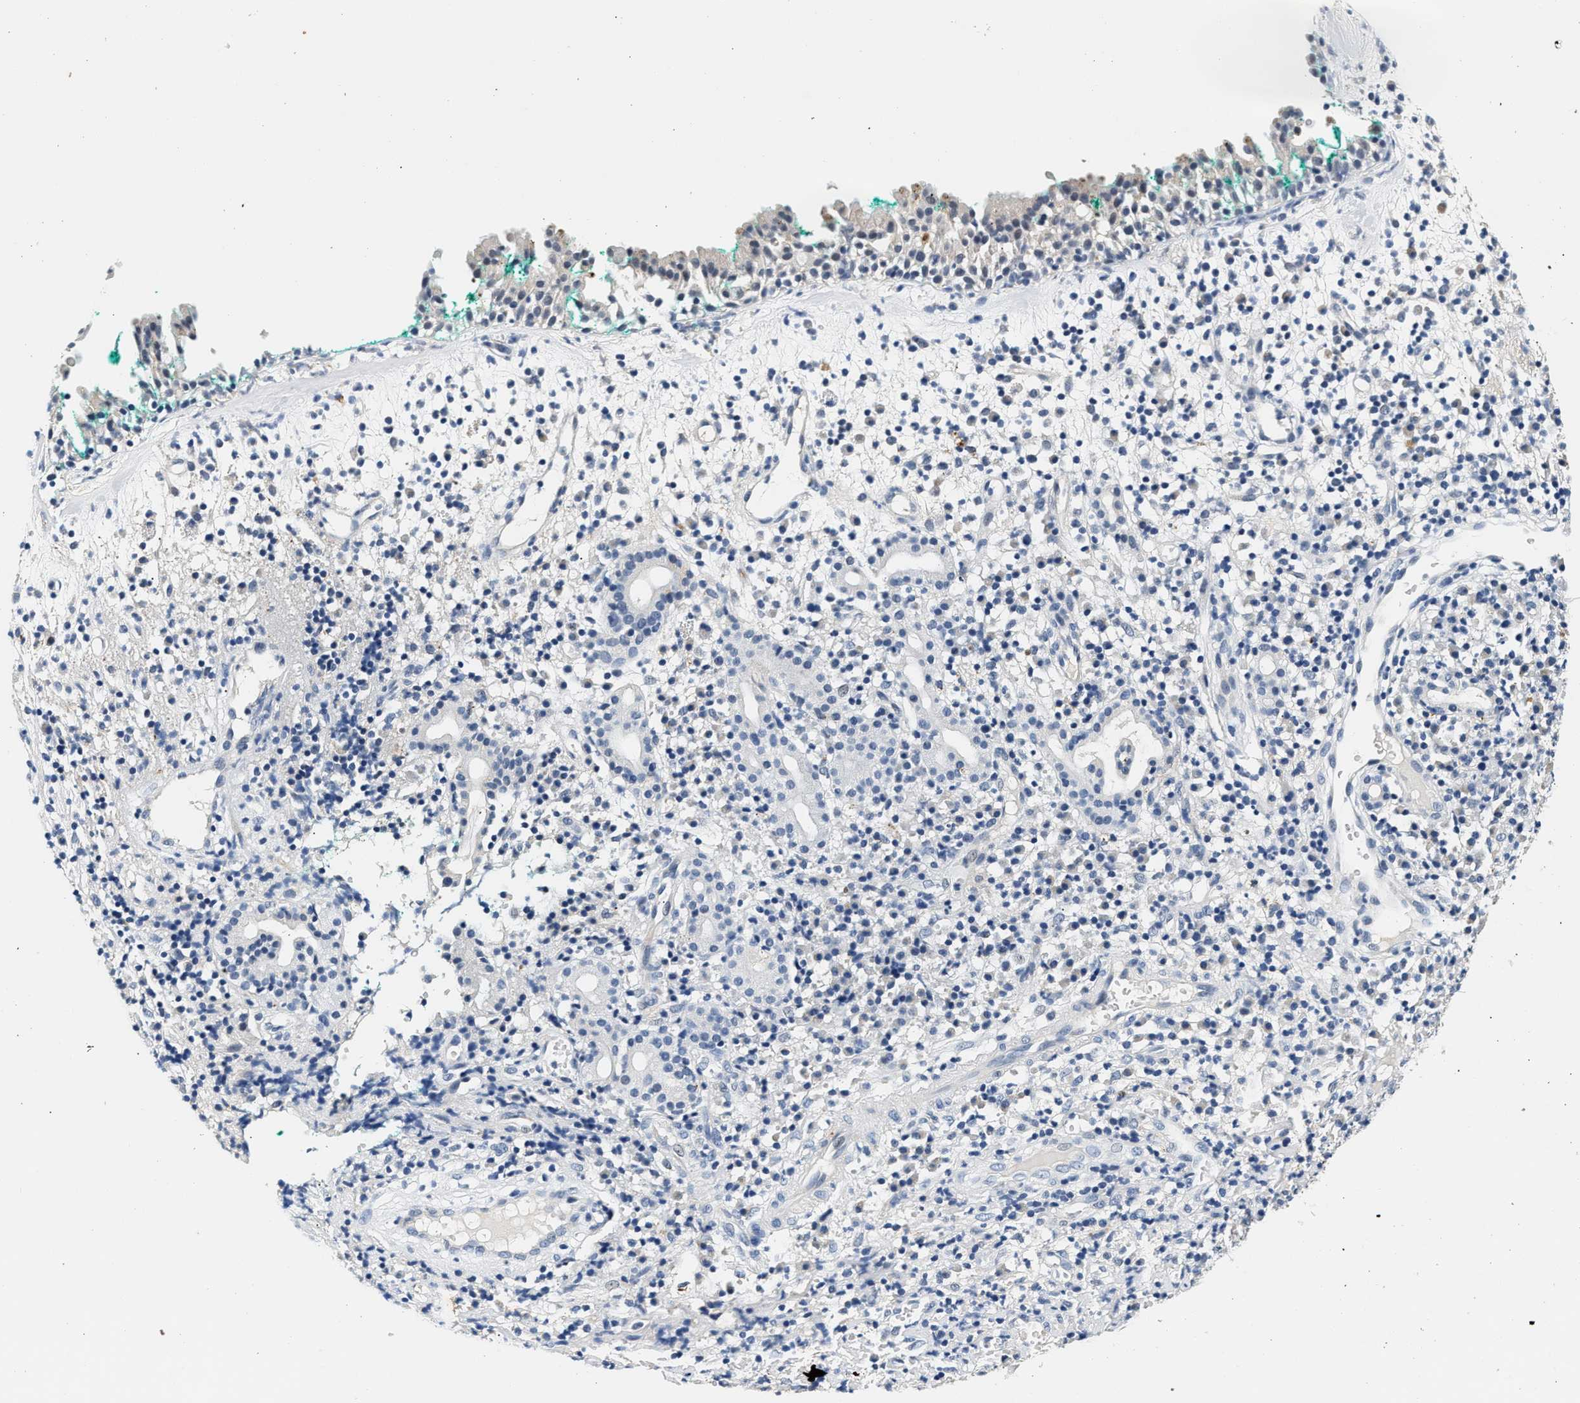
{"staining": {"intensity": "negative", "quantity": "none", "location": "none"}, "tissue": "nasopharynx", "cell_type": "Respiratory epithelial cells", "image_type": "normal", "snomed": [{"axis": "morphology", "description": "Normal tissue, NOS"}, {"axis": "morphology", "description": "Basal cell carcinoma"}, {"axis": "topography", "description": "Cartilage tissue"}, {"axis": "topography", "description": "Nasopharynx"}, {"axis": "topography", "description": "Oral tissue"}], "caption": "The photomicrograph shows no significant positivity in respiratory epithelial cells of nasopharynx.", "gene": "MED22", "patient": {"sex": "female", "age": 77}}